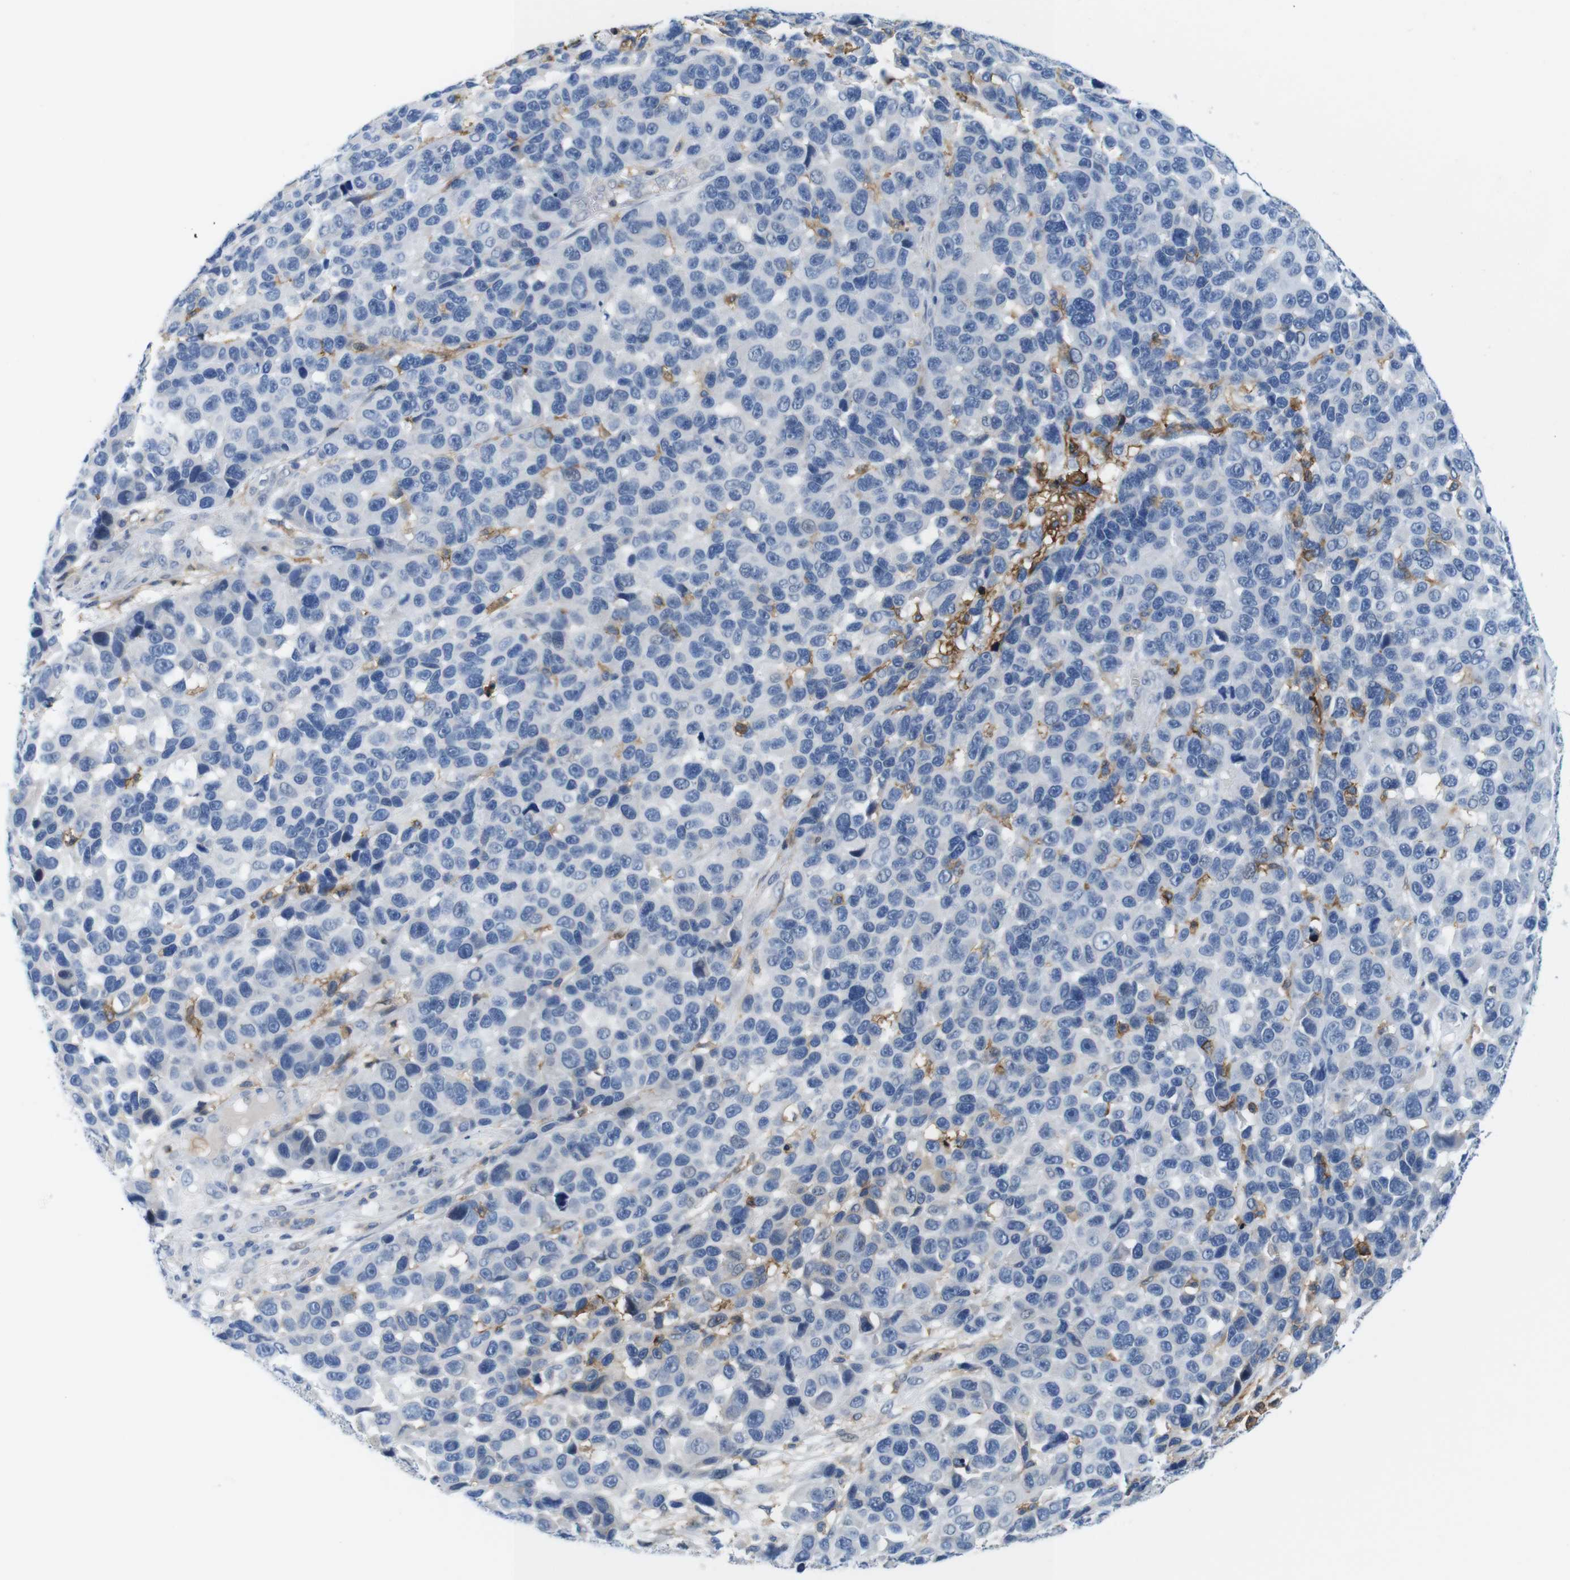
{"staining": {"intensity": "negative", "quantity": "none", "location": "none"}, "tissue": "melanoma", "cell_type": "Tumor cells", "image_type": "cancer", "snomed": [{"axis": "morphology", "description": "Malignant melanoma, NOS"}, {"axis": "topography", "description": "Skin"}], "caption": "The IHC histopathology image has no significant expression in tumor cells of malignant melanoma tissue. (DAB (3,3'-diaminobenzidine) immunohistochemistry (IHC), high magnification).", "gene": "CD300C", "patient": {"sex": "male", "age": 53}}